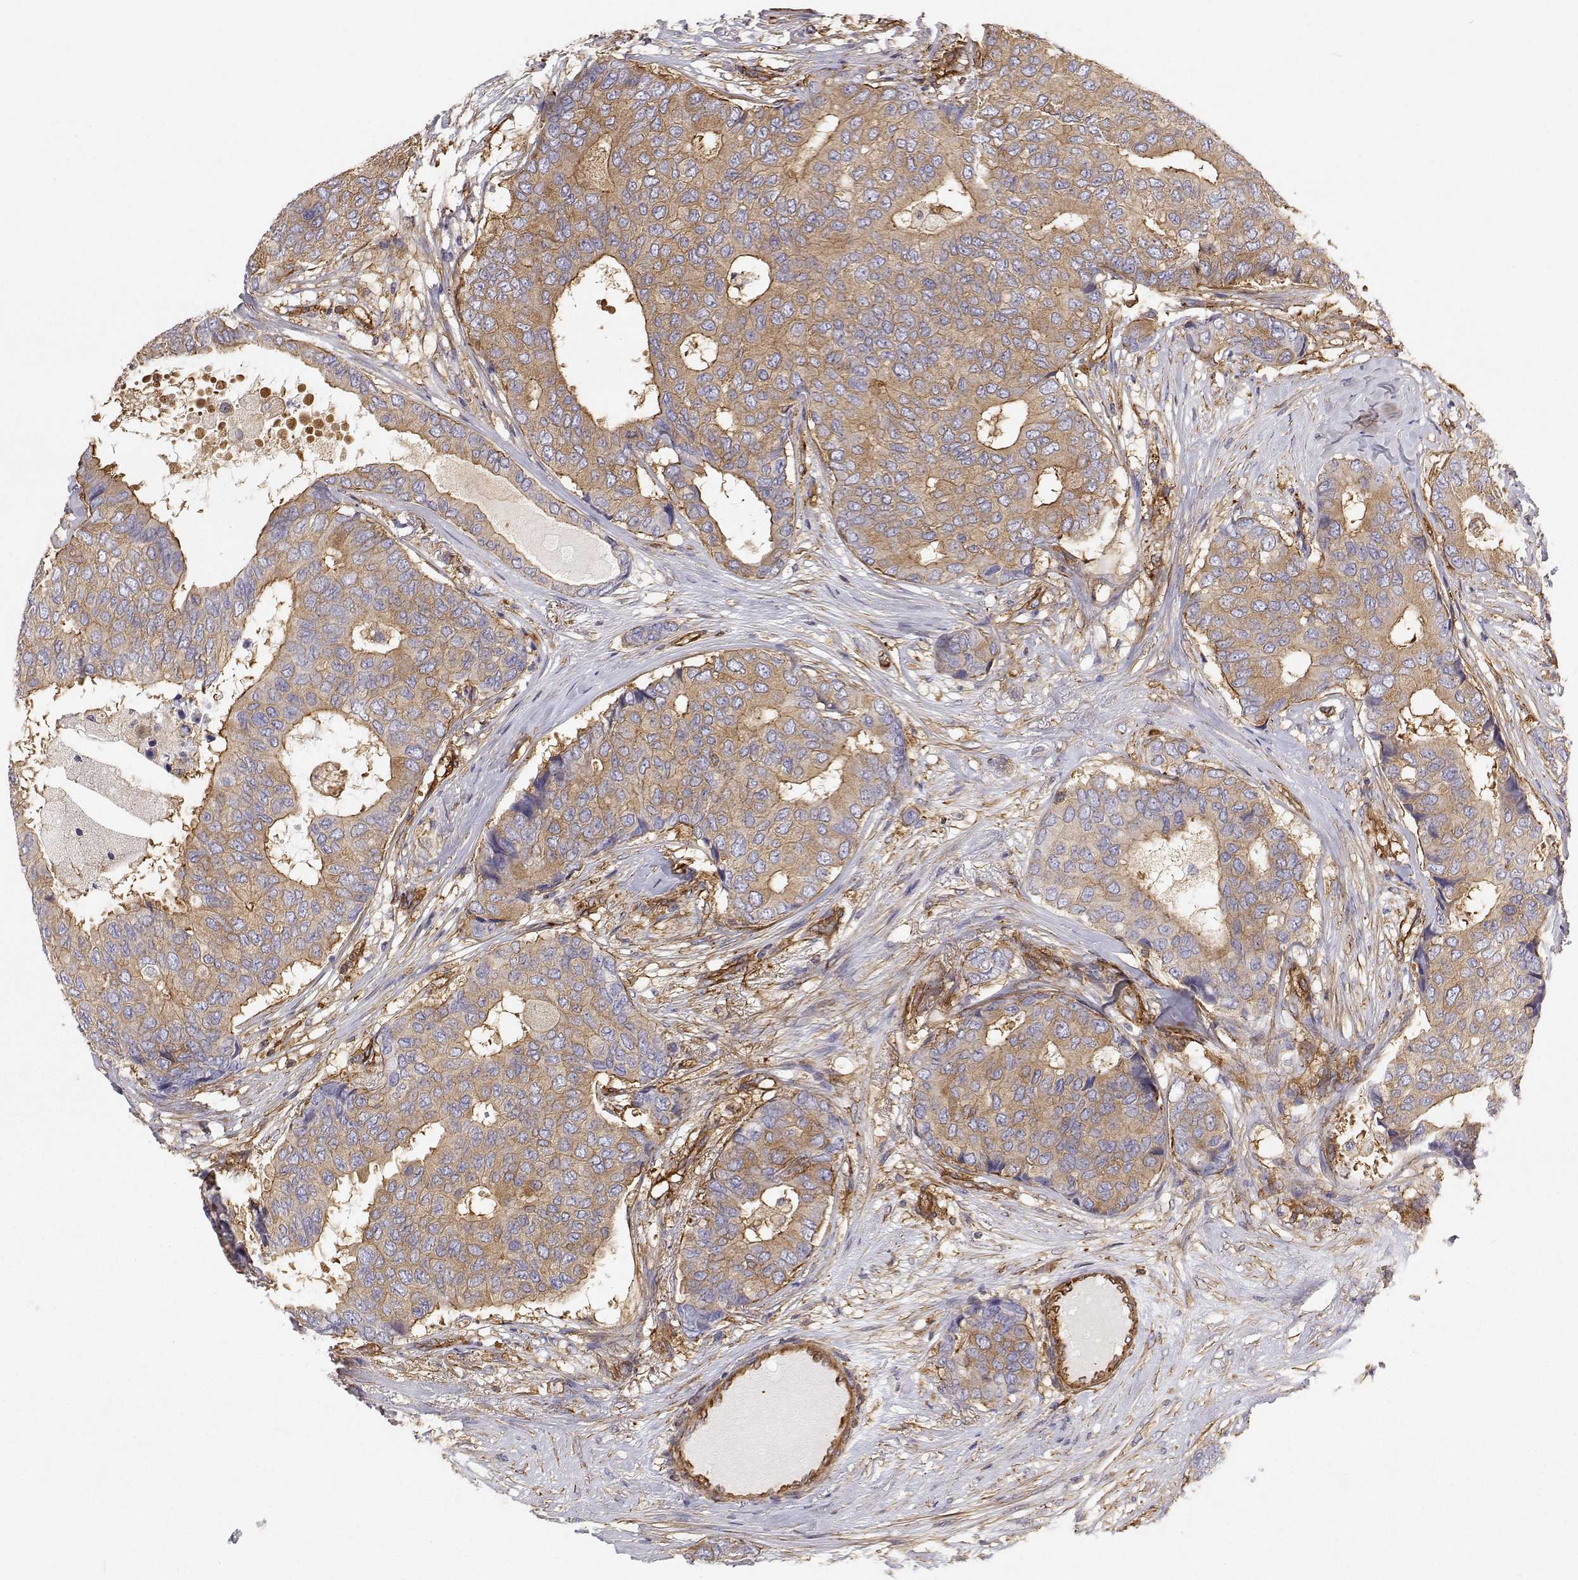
{"staining": {"intensity": "moderate", "quantity": "25%-75%", "location": "cytoplasmic/membranous"}, "tissue": "breast cancer", "cell_type": "Tumor cells", "image_type": "cancer", "snomed": [{"axis": "morphology", "description": "Duct carcinoma"}, {"axis": "topography", "description": "Breast"}], "caption": "Immunohistochemistry (DAB (3,3'-diaminobenzidine)) staining of breast cancer exhibits moderate cytoplasmic/membranous protein expression in approximately 25%-75% of tumor cells.", "gene": "MYH9", "patient": {"sex": "female", "age": 75}}